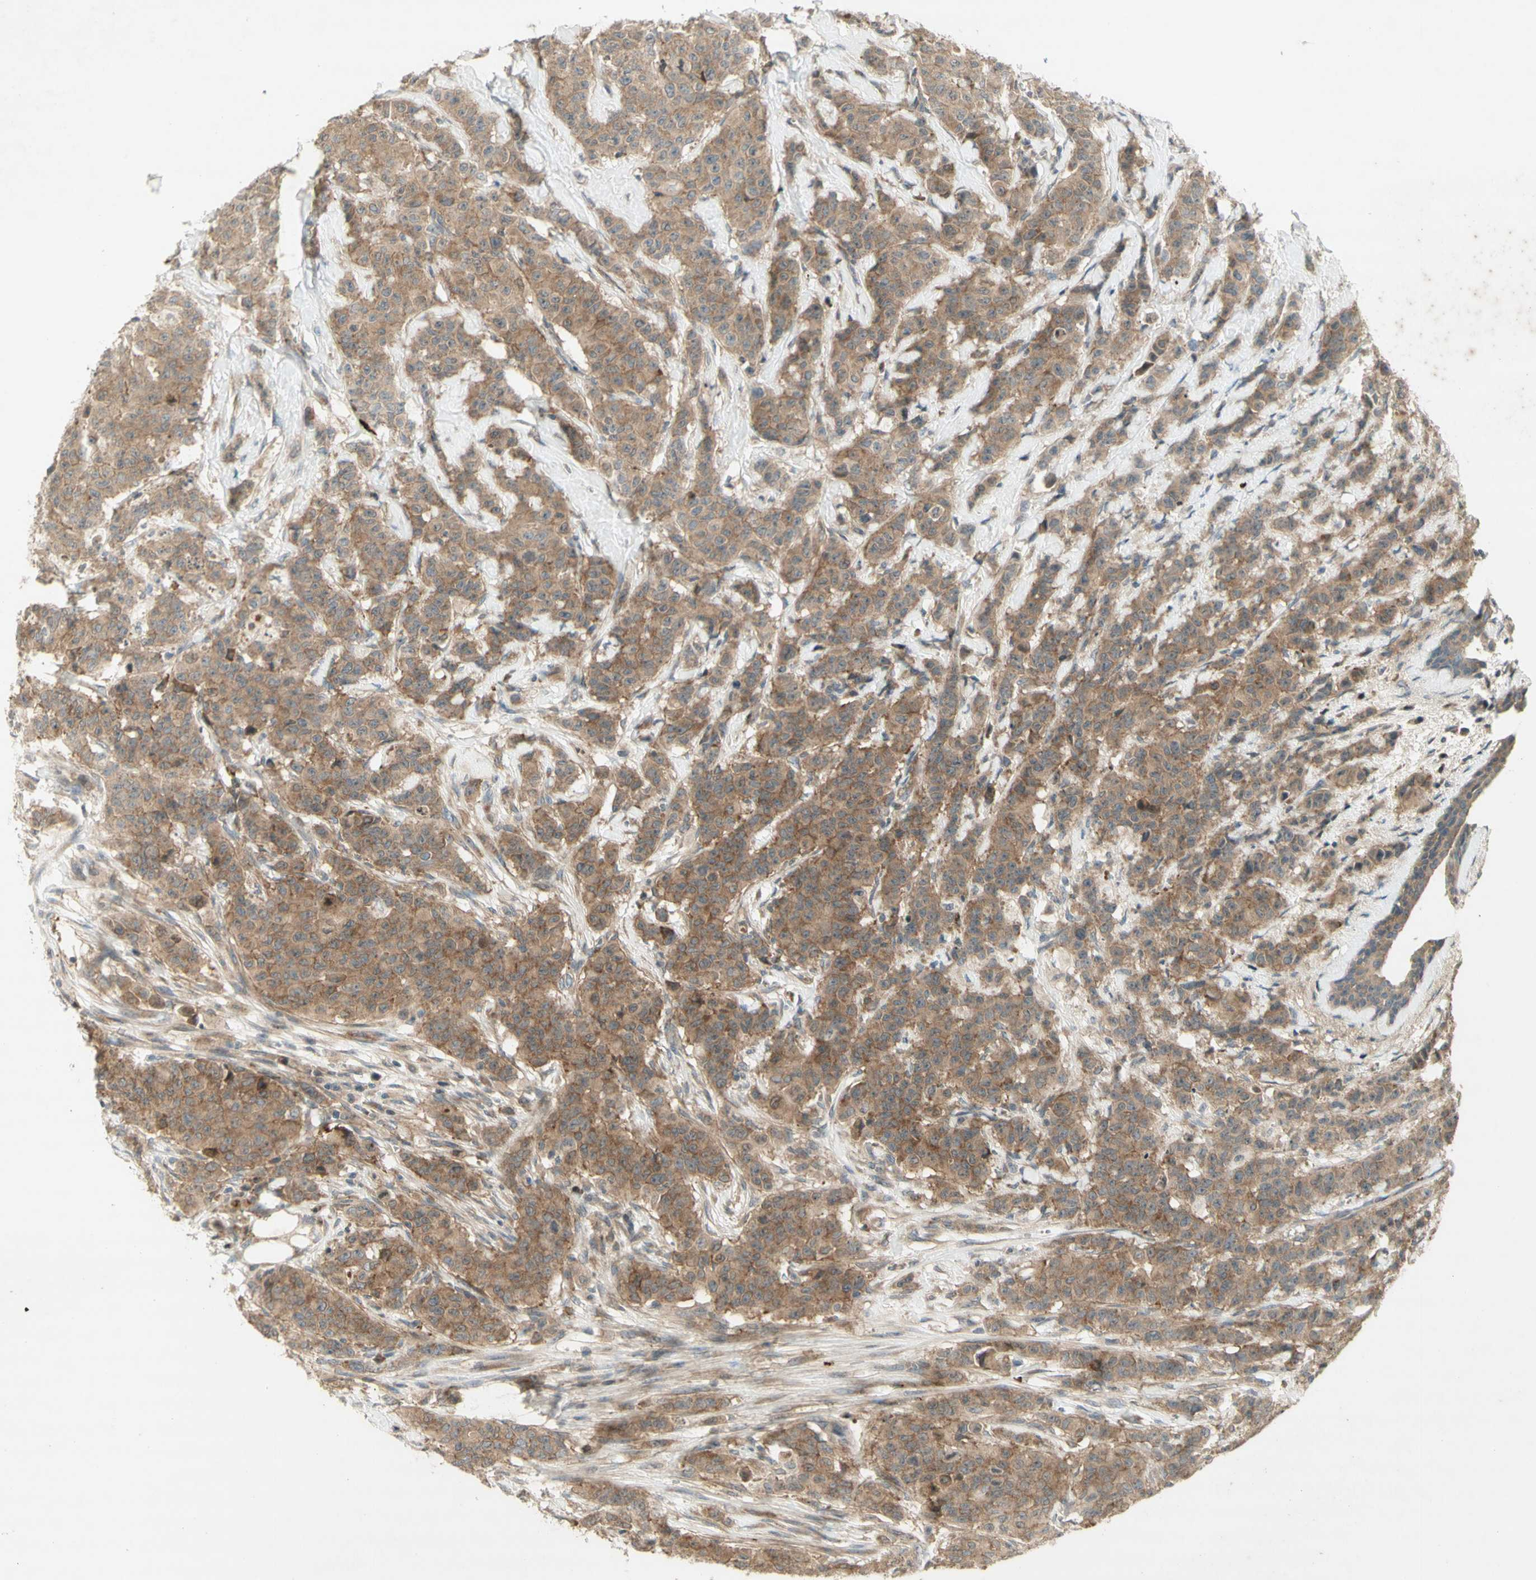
{"staining": {"intensity": "moderate", "quantity": ">75%", "location": "cytoplasmic/membranous"}, "tissue": "breast cancer", "cell_type": "Tumor cells", "image_type": "cancer", "snomed": [{"axis": "morphology", "description": "Normal tissue, NOS"}, {"axis": "morphology", "description": "Duct carcinoma"}, {"axis": "topography", "description": "Breast"}], "caption": "Immunohistochemistry image of neoplastic tissue: breast cancer stained using immunohistochemistry (IHC) reveals medium levels of moderate protein expression localized specifically in the cytoplasmic/membranous of tumor cells, appearing as a cytoplasmic/membranous brown color.", "gene": "ETF1", "patient": {"sex": "female", "age": 40}}